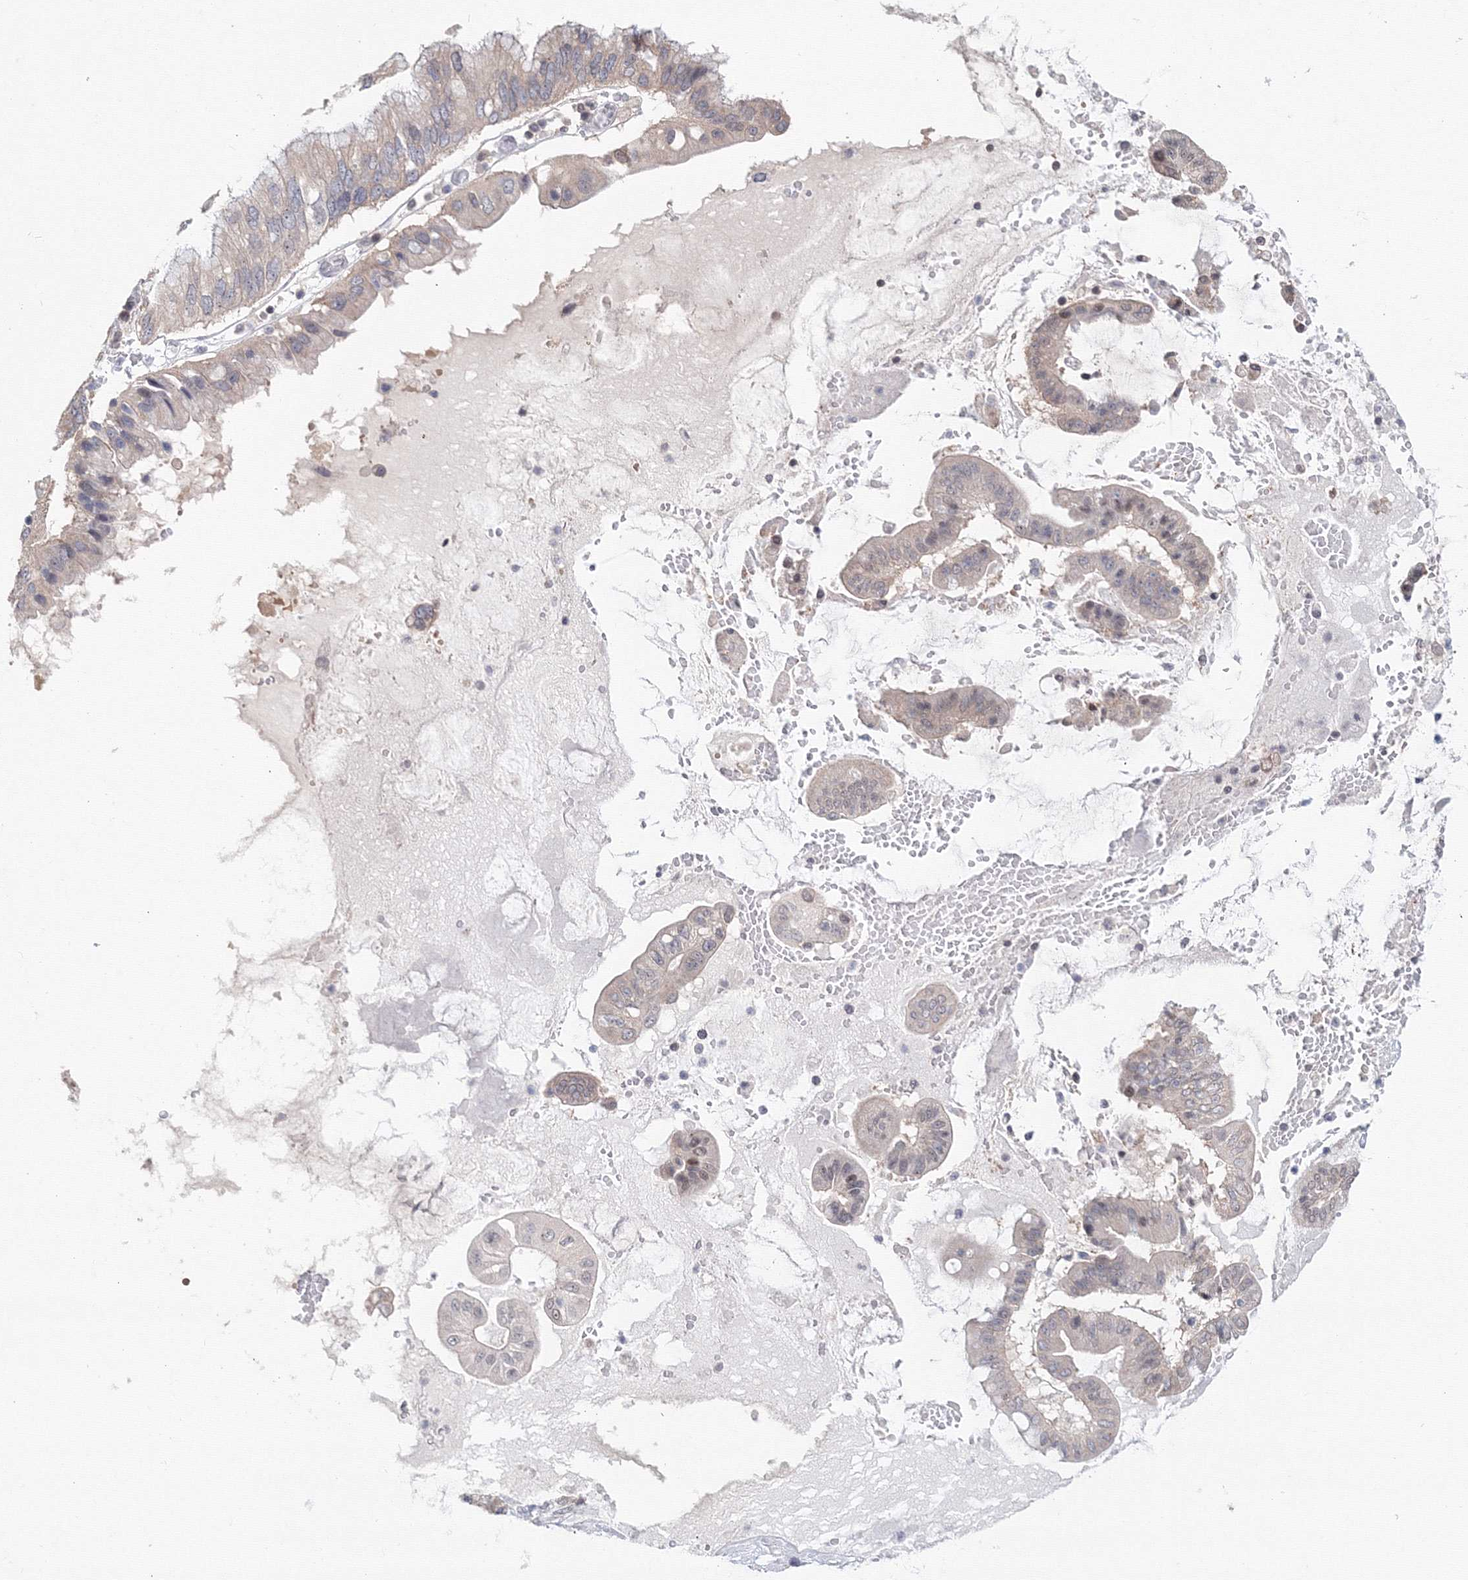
{"staining": {"intensity": "negative", "quantity": "none", "location": "none"}, "tissue": "pancreatic cancer", "cell_type": "Tumor cells", "image_type": "cancer", "snomed": [{"axis": "morphology", "description": "Inflammation, NOS"}, {"axis": "morphology", "description": "Adenocarcinoma, NOS"}, {"axis": "topography", "description": "Pancreas"}], "caption": "This is a micrograph of immunohistochemistry staining of adenocarcinoma (pancreatic), which shows no positivity in tumor cells.", "gene": "SLC7A7", "patient": {"sex": "female", "age": 56}}